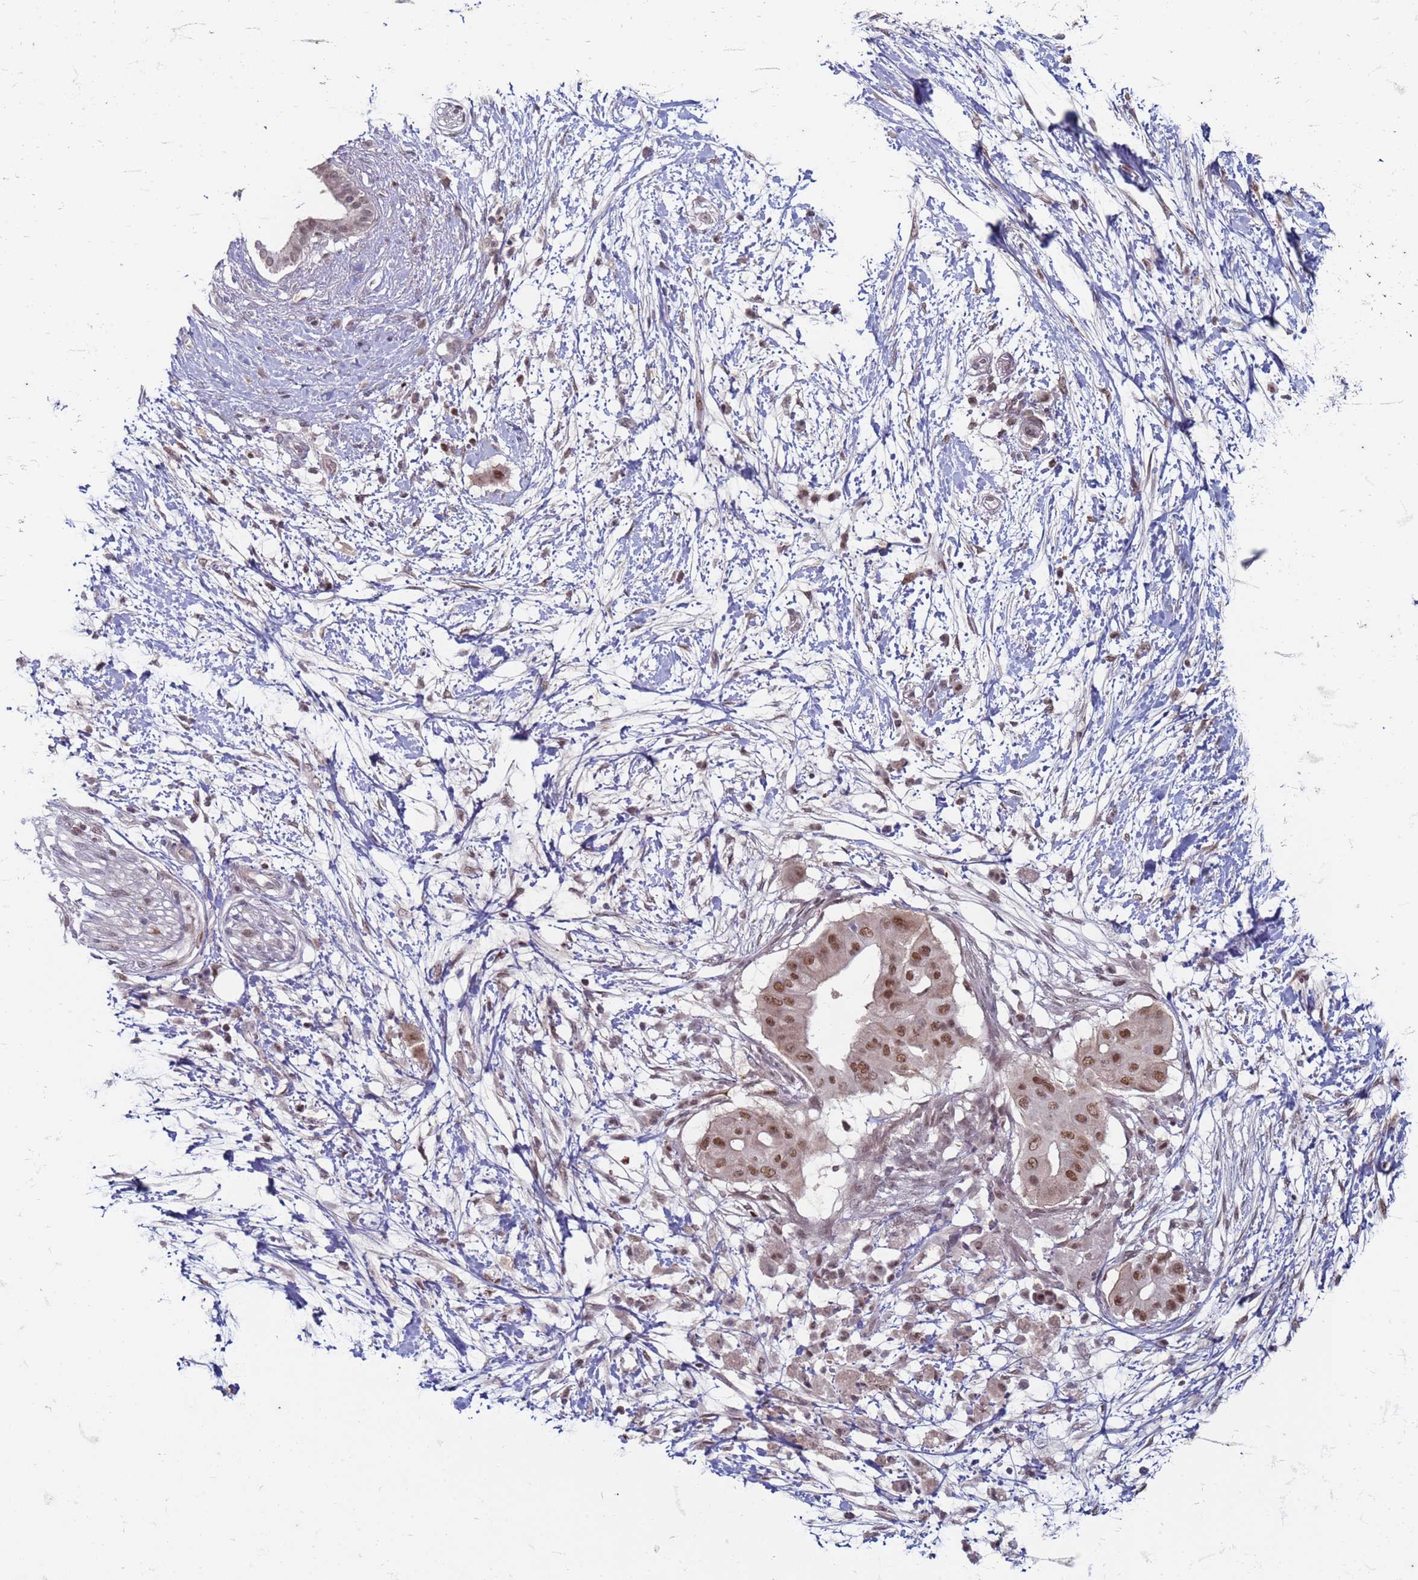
{"staining": {"intensity": "moderate", "quantity": ">75%", "location": "nuclear"}, "tissue": "pancreatic cancer", "cell_type": "Tumor cells", "image_type": "cancer", "snomed": [{"axis": "morphology", "description": "Adenocarcinoma, NOS"}, {"axis": "topography", "description": "Pancreas"}], "caption": "A histopathology image of human pancreatic cancer stained for a protein shows moderate nuclear brown staining in tumor cells.", "gene": "TRMT6", "patient": {"sex": "male", "age": 68}}